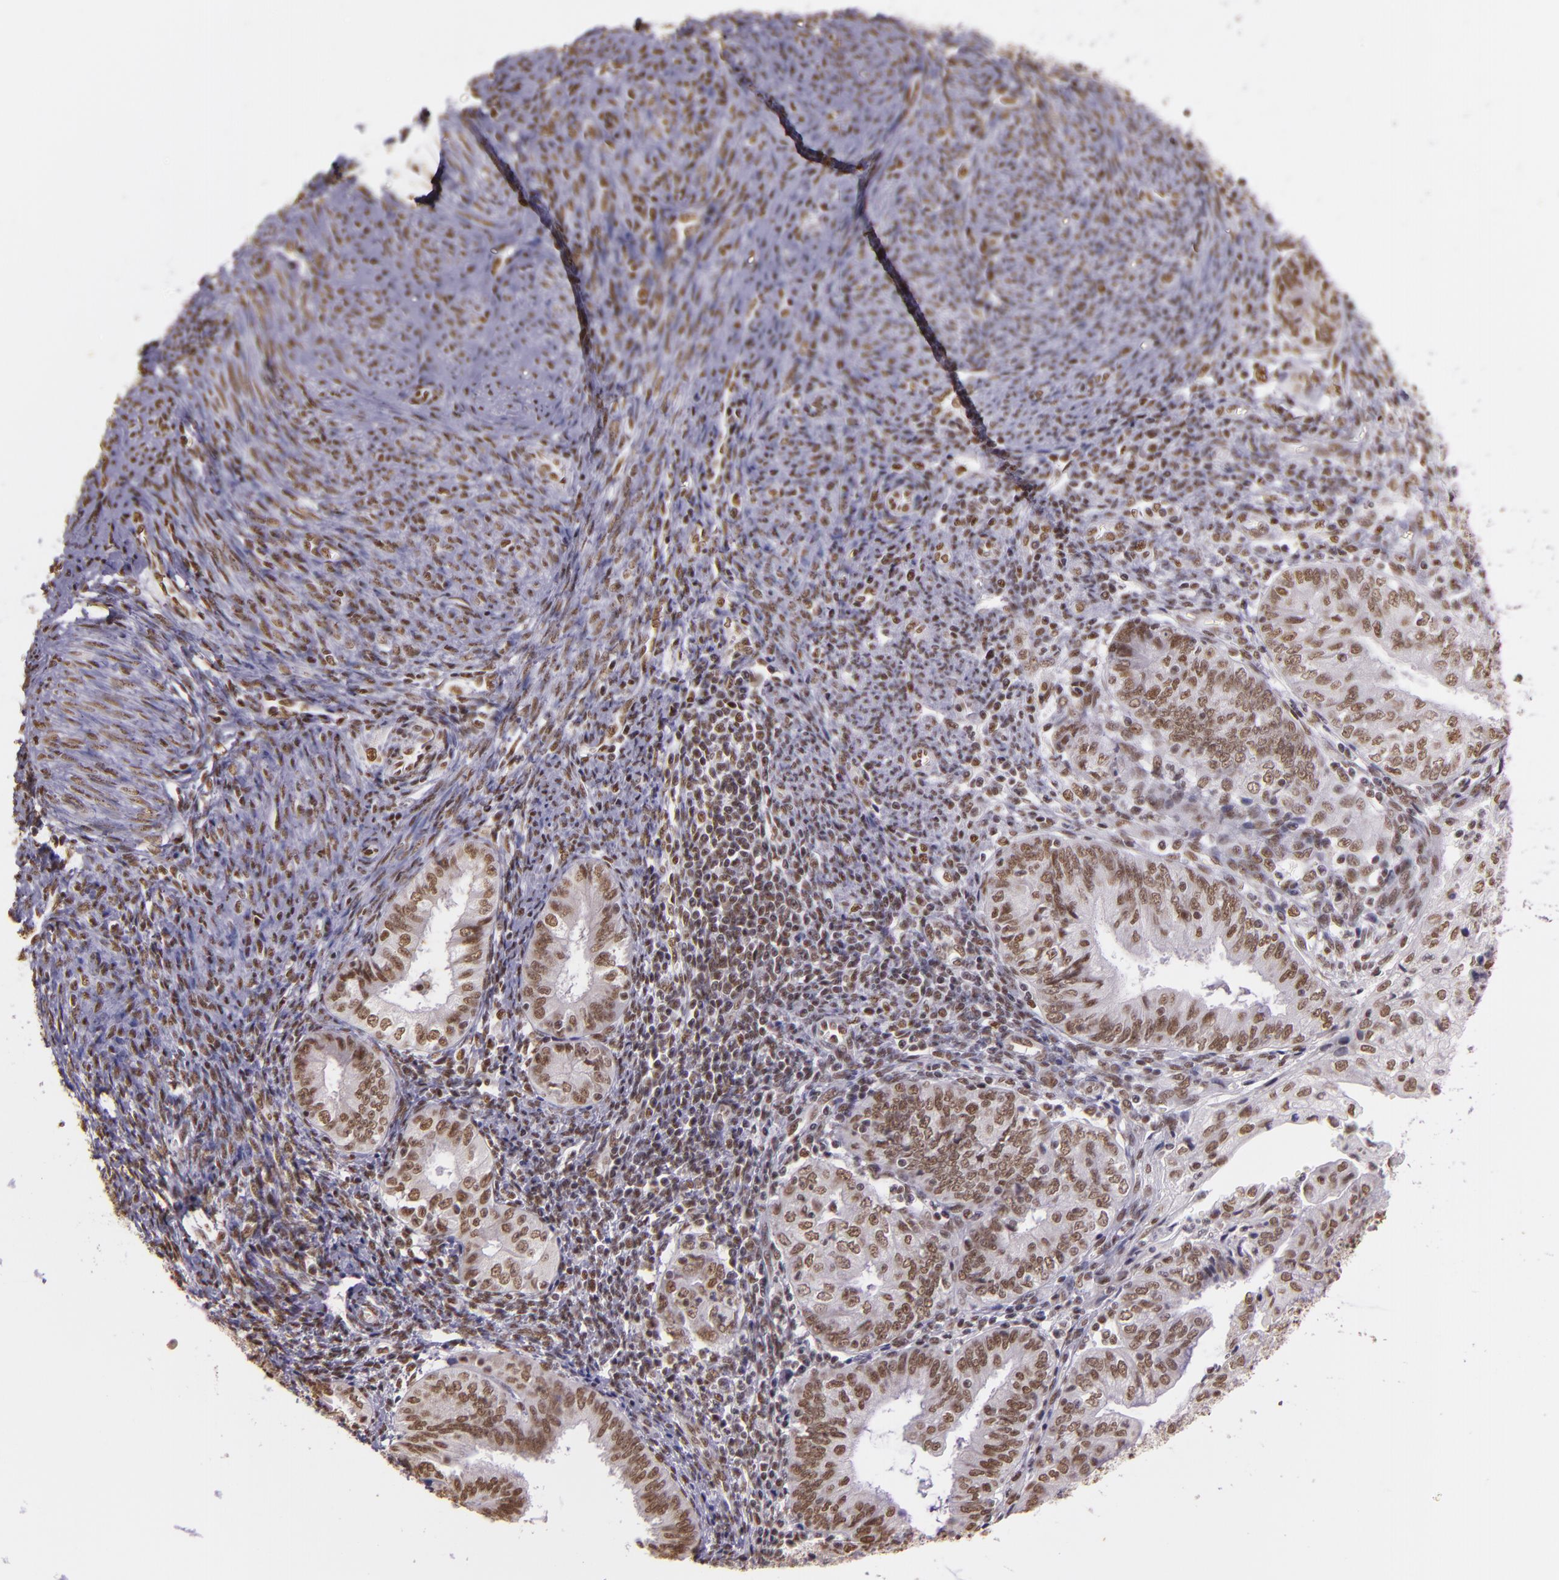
{"staining": {"intensity": "moderate", "quantity": ">75%", "location": "nuclear"}, "tissue": "endometrial cancer", "cell_type": "Tumor cells", "image_type": "cancer", "snomed": [{"axis": "morphology", "description": "Adenocarcinoma, NOS"}, {"axis": "topography", "description": "Endometrium"}], "caption": "Endometrial adenocarcinoma stained with immunohistochemistry (IHC) displays moderate nuclear positivity in approximately >75% of tumor cells.", "gene": "USF1", "patient": {"sex": "female", "age": 55}}